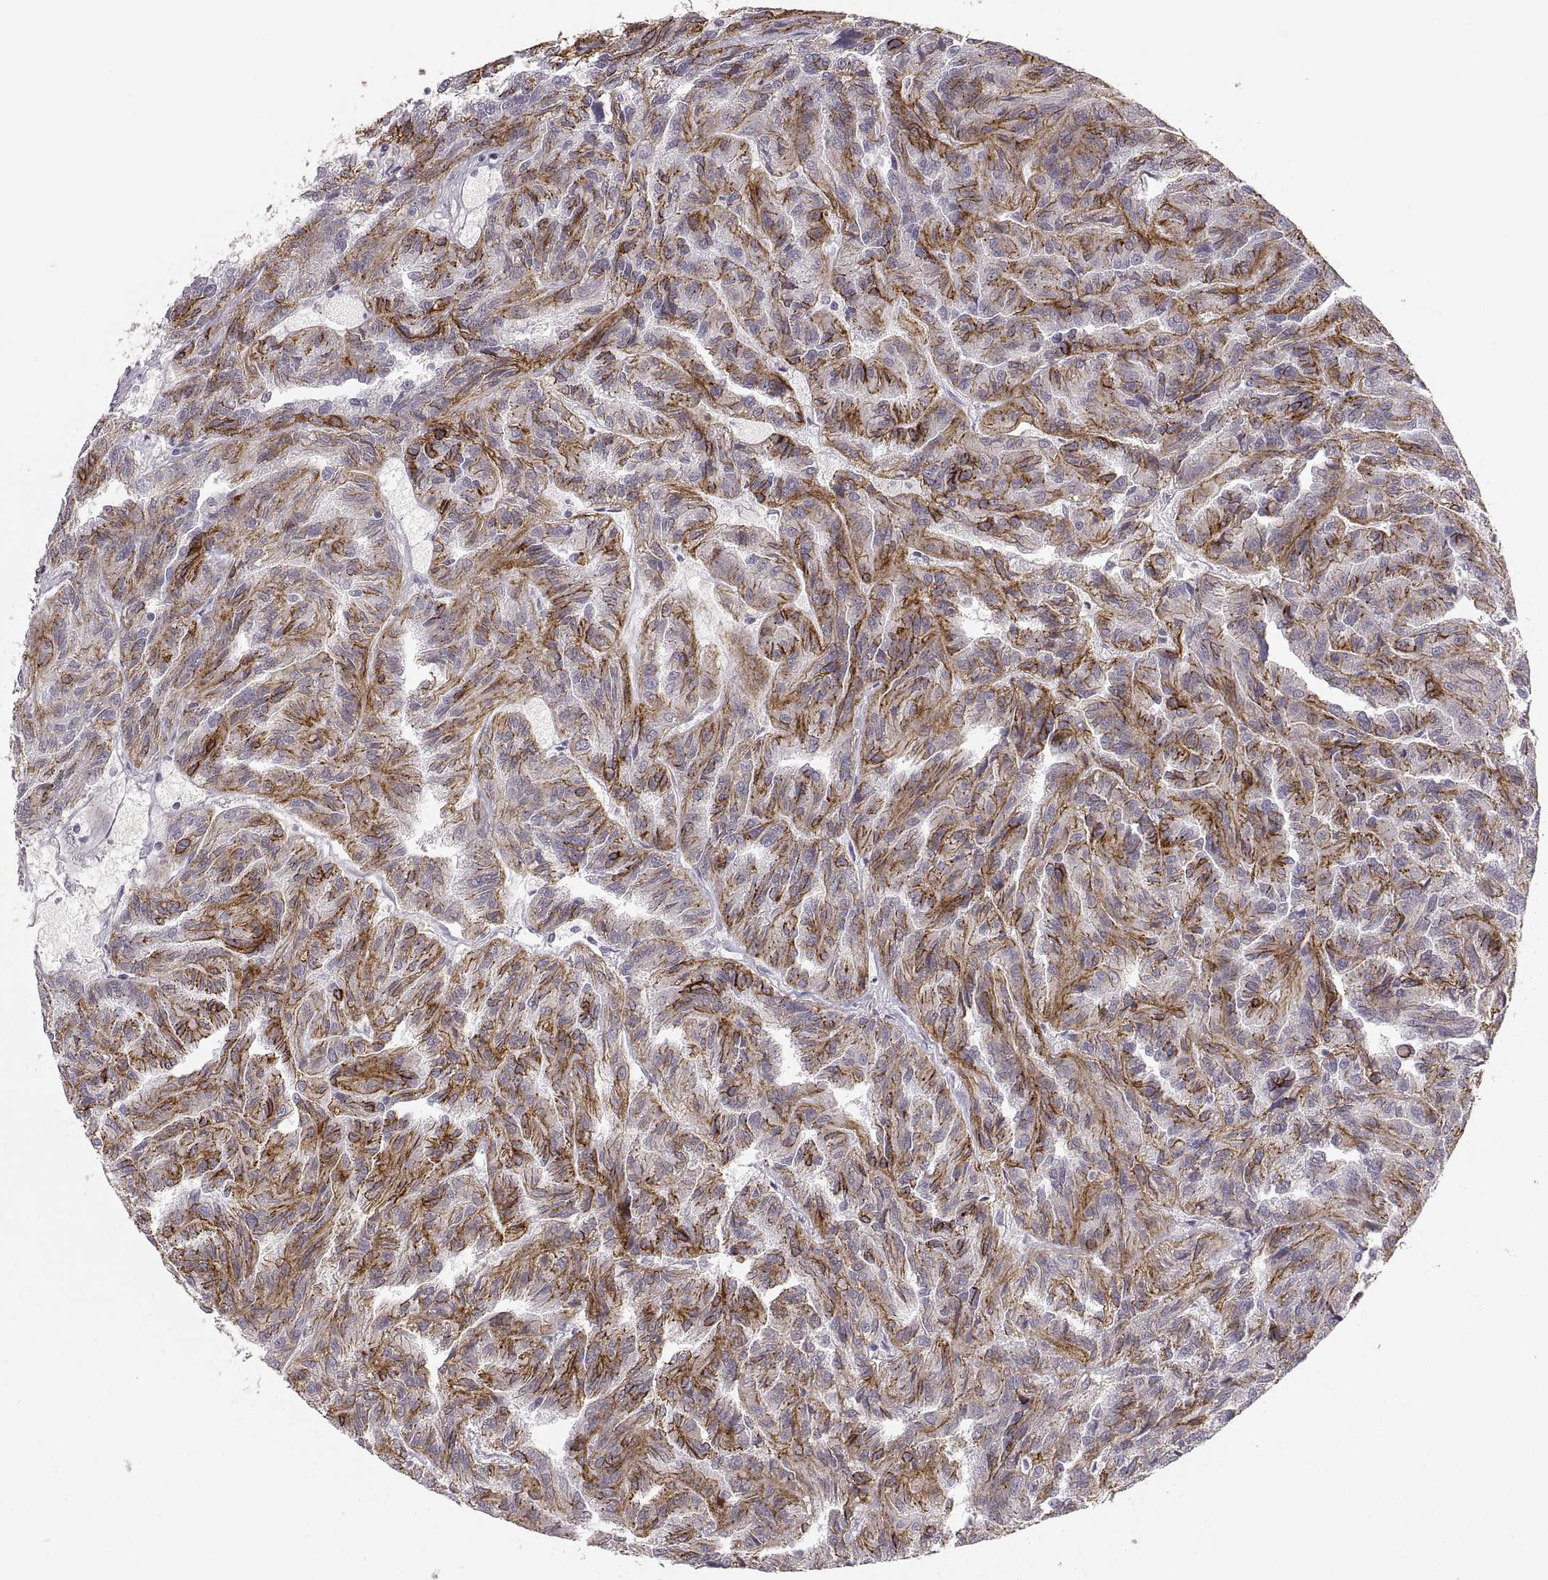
{"staining": {"intensity": "strong", "quantity": "25%-75%", "location": "cytoplasmic/membranous"}, "tissue": "renal cancer", "cell_type": "Tumor cells", "image_type": "cancer", "snomed": [{"axis": "morphology", "description": "Adenocarcinoma, NOS"}, {"axis": "topography", "description": "Kidney"}], "caption": "High-magnification brightfield microscopy of renal cancer stained with DAB (brown) and counterstained with hematoxylin (blue). tumor cells exhibit strong cytoplasmic/membranous staining is present in about25%-75% of cells. The protein of interest is shown in brown color, while the nuclei are stained blue.", "gene": "CDH2", "patient": {"sex": "male", "age": 79}}